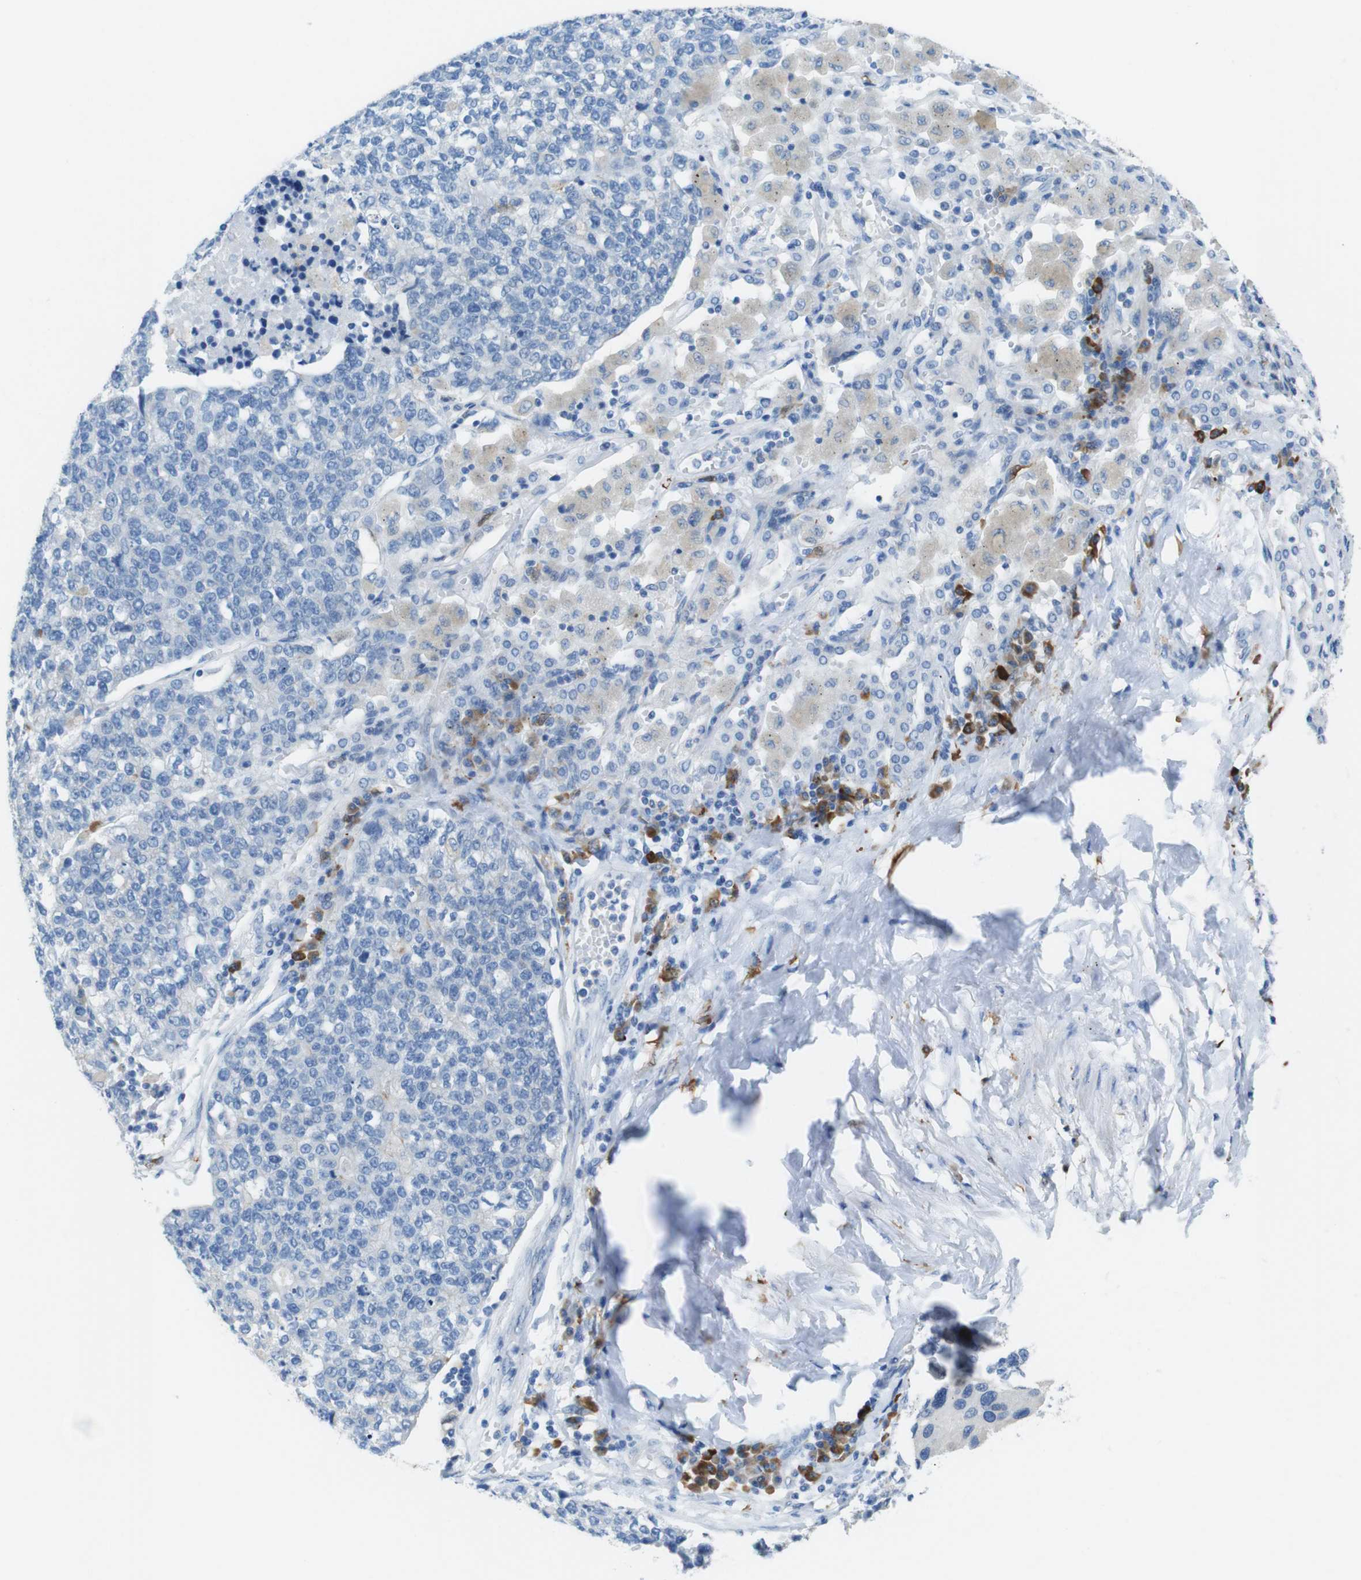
{"staining": {"intensity": "negative", "quantity": "none", "location": "none"}, "tissue": "lung cancer", "cell_type": "Tumor cells", "image_type": "cancer", "snomed": [{"axis": "morphology", "description": "Adenocarcinoma, NOS"}, {"axis": "topography", "description": "Lung"}], "caption": "This is a histopathology image of IHC staining of lung cancer, which shows no expression in tumor cells.", "gene": "CLMN", "patient": {"sex": "male", "age": 49}}